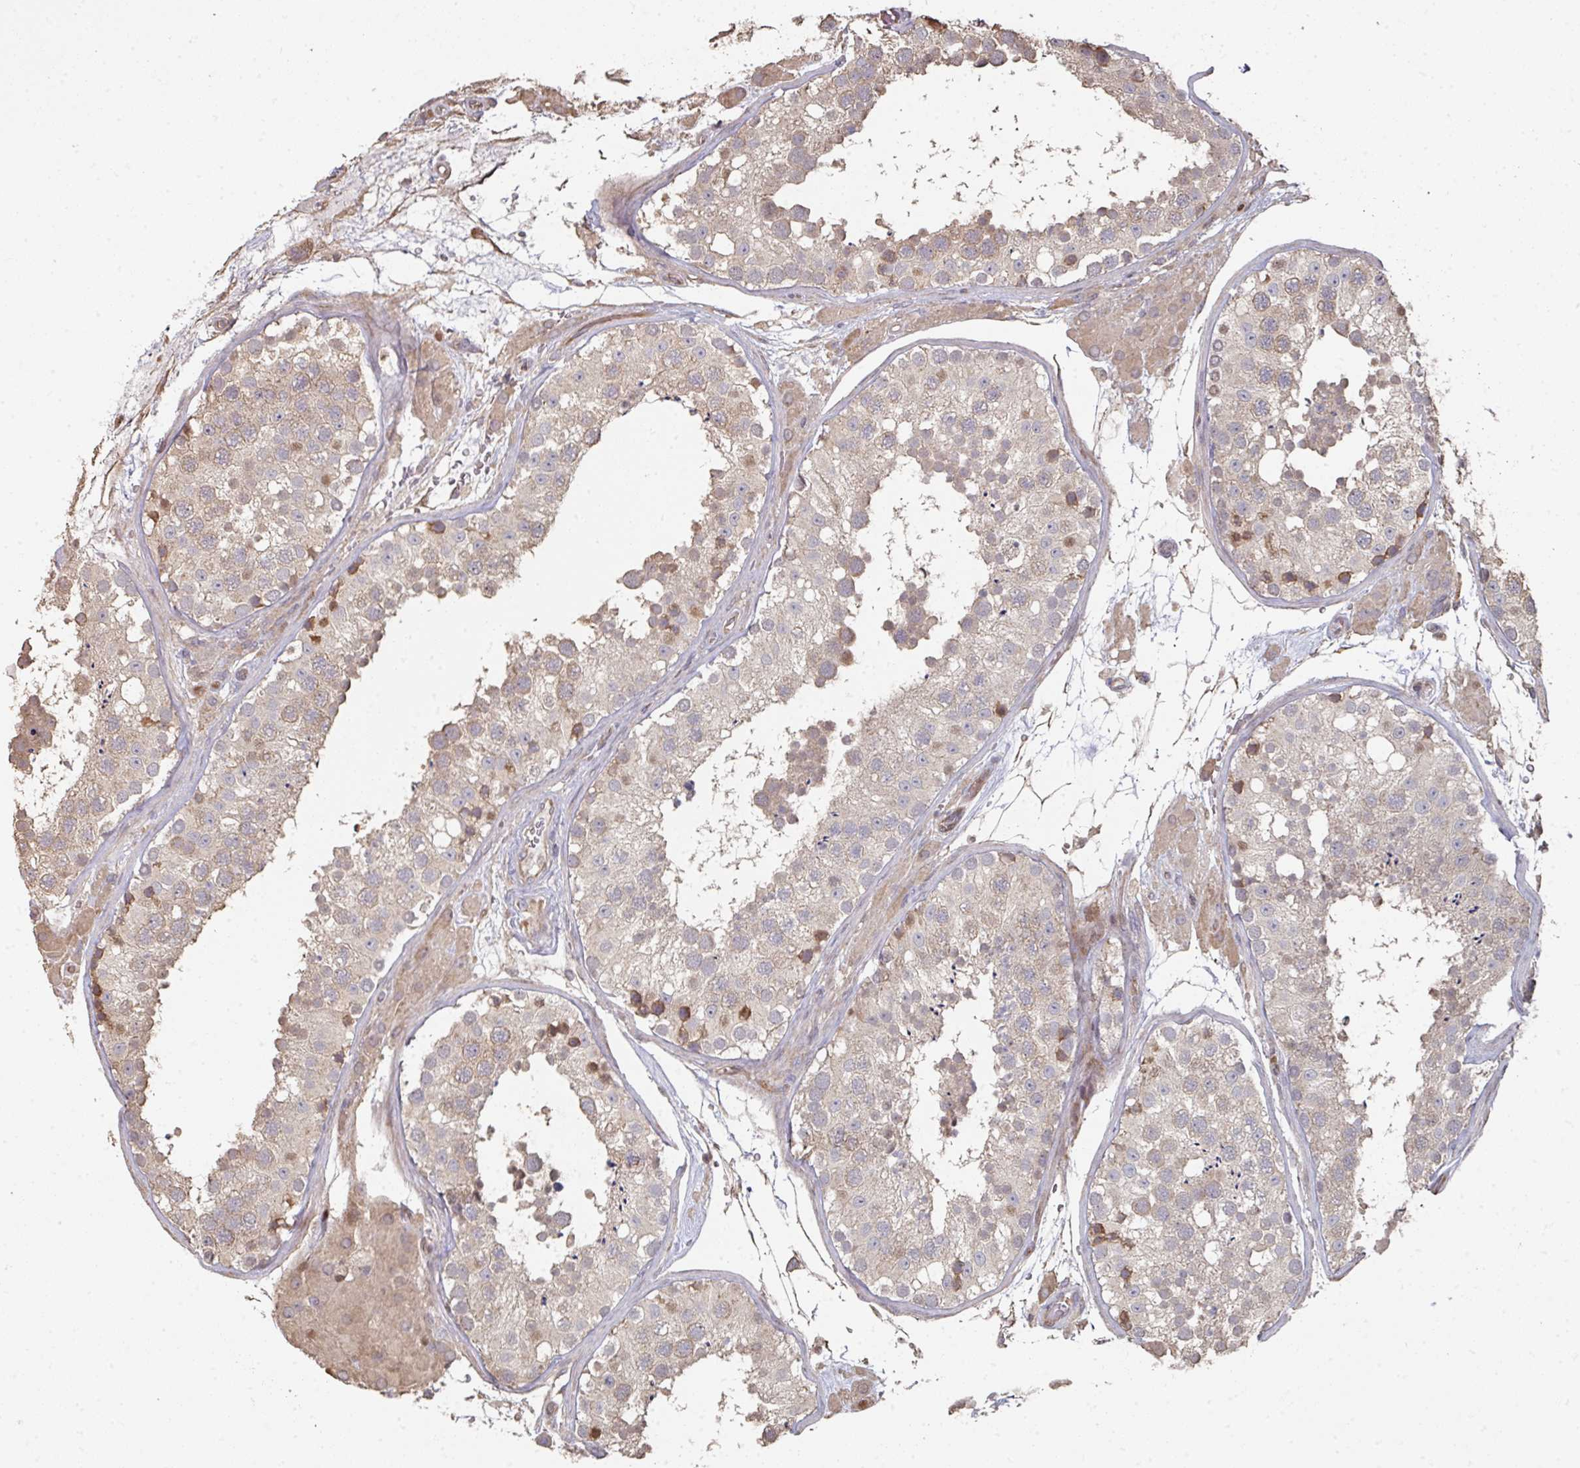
{"staining": {"intensity": "moderate", "quantity": "<25%", "location": "cytoplasmic/membranous"}, "tissue": "testis", "cell_type": "Cells in seminiferous ducts", "image_type": "normal", "snomed": [{"axis": "morphology", "description": "Normal tissue, NOS"}, {"axis": "topography", "description": "Testis"}], "caption": "Moderate cytoplasmic/membranous staining is identified in about <25% of cells in seminiferous ducts in benign testis. The staining was performed using DAB to visualize the protein expression in brown, while the nuclei were stained in blue with hematoxylin (Magnification: 20x).", "gene": "CA7", "patient": {"sex": "male", "age": 26}}